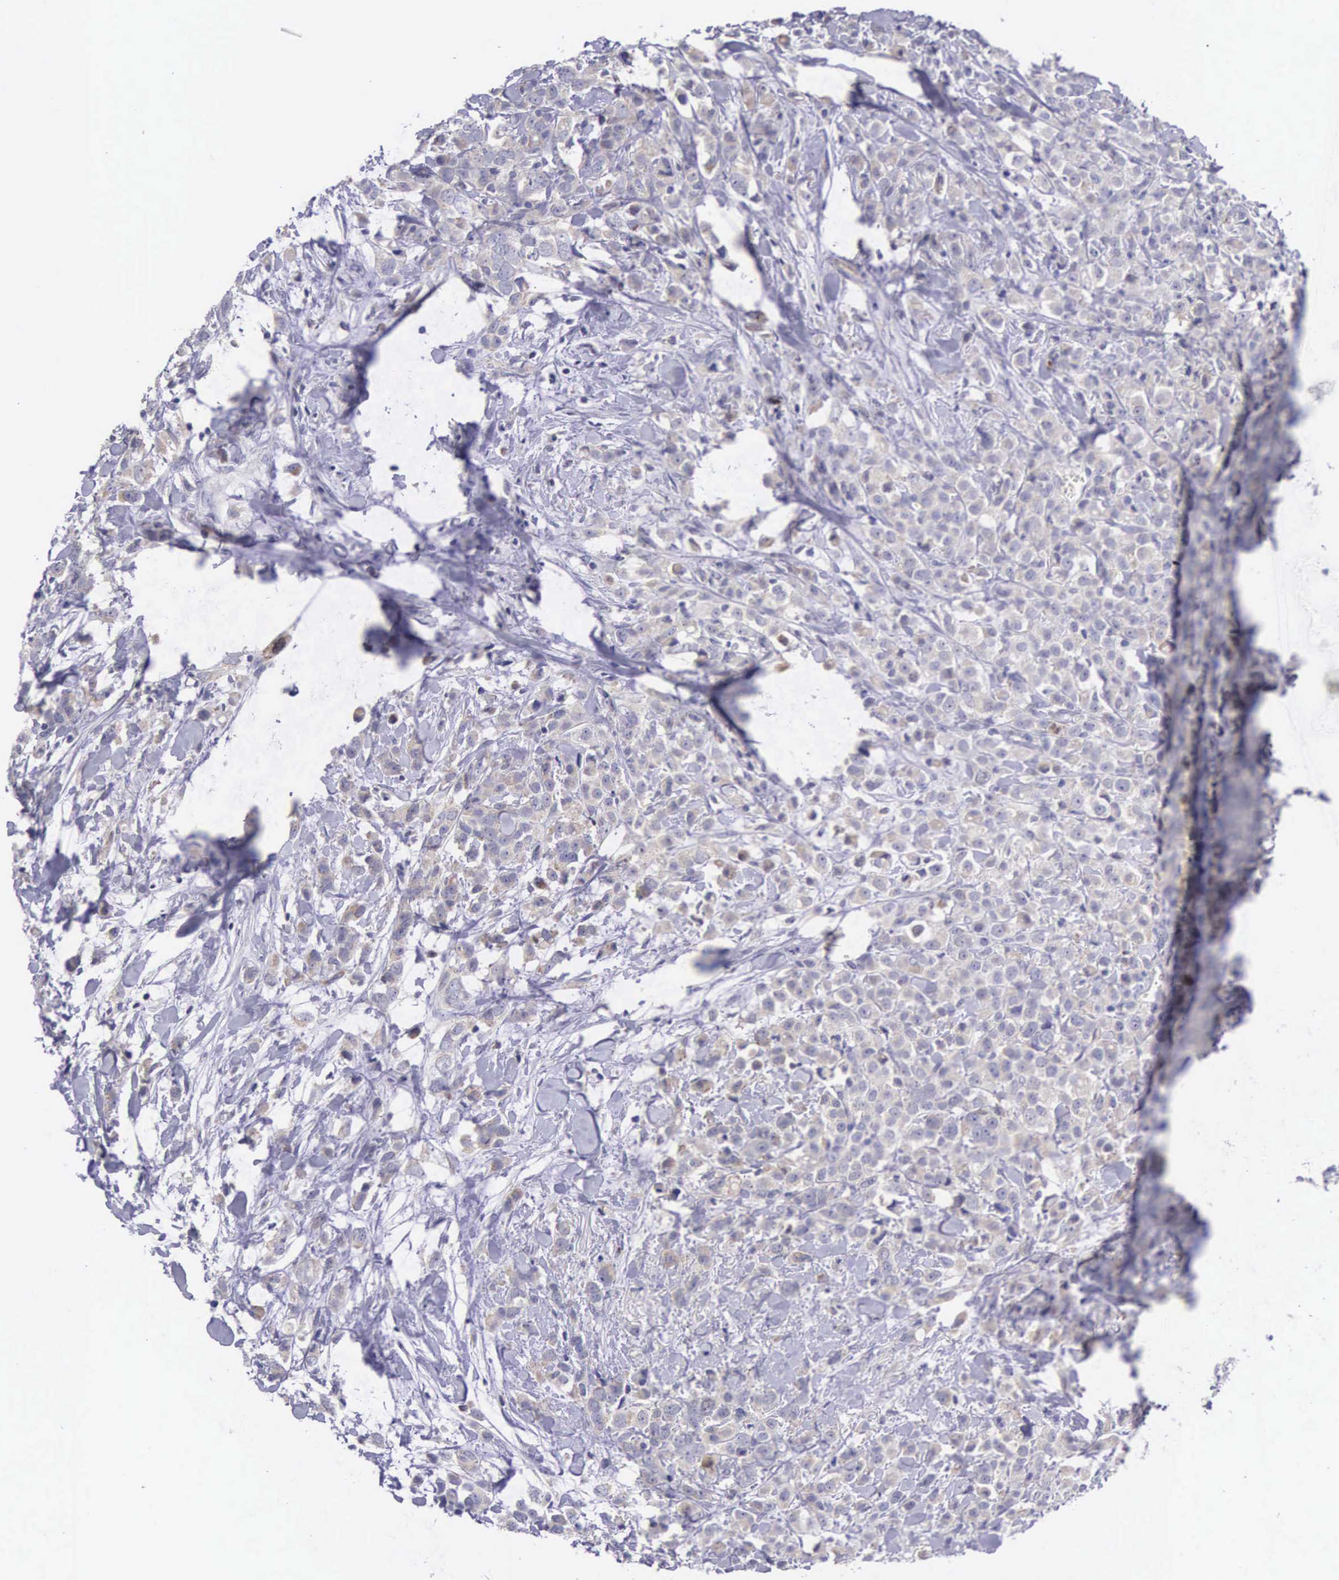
{"staining": {"intensity": "weak", "quantity": "<25%", "location": "cytoplasmic/membranous"}, "tissue": "breast cancer", "cell_type": "Tumor cells", "image_type": "cancer", "snomed": [{"axis": "morphology", "description": "Lobular carcinoma"}, {"axis": "topography", "description": "Breast"}], "caption": "Tumor cells show no significant staining in breast lobular carcinoma. (Stains: DAB (3,3'-diaminobenzidine) IHC with hematoxylin counter stain, Microscopy: brightfield microscopy at high magnification).", "gene": "ARG2", "patient": {"sex": "female", "age": 57}}